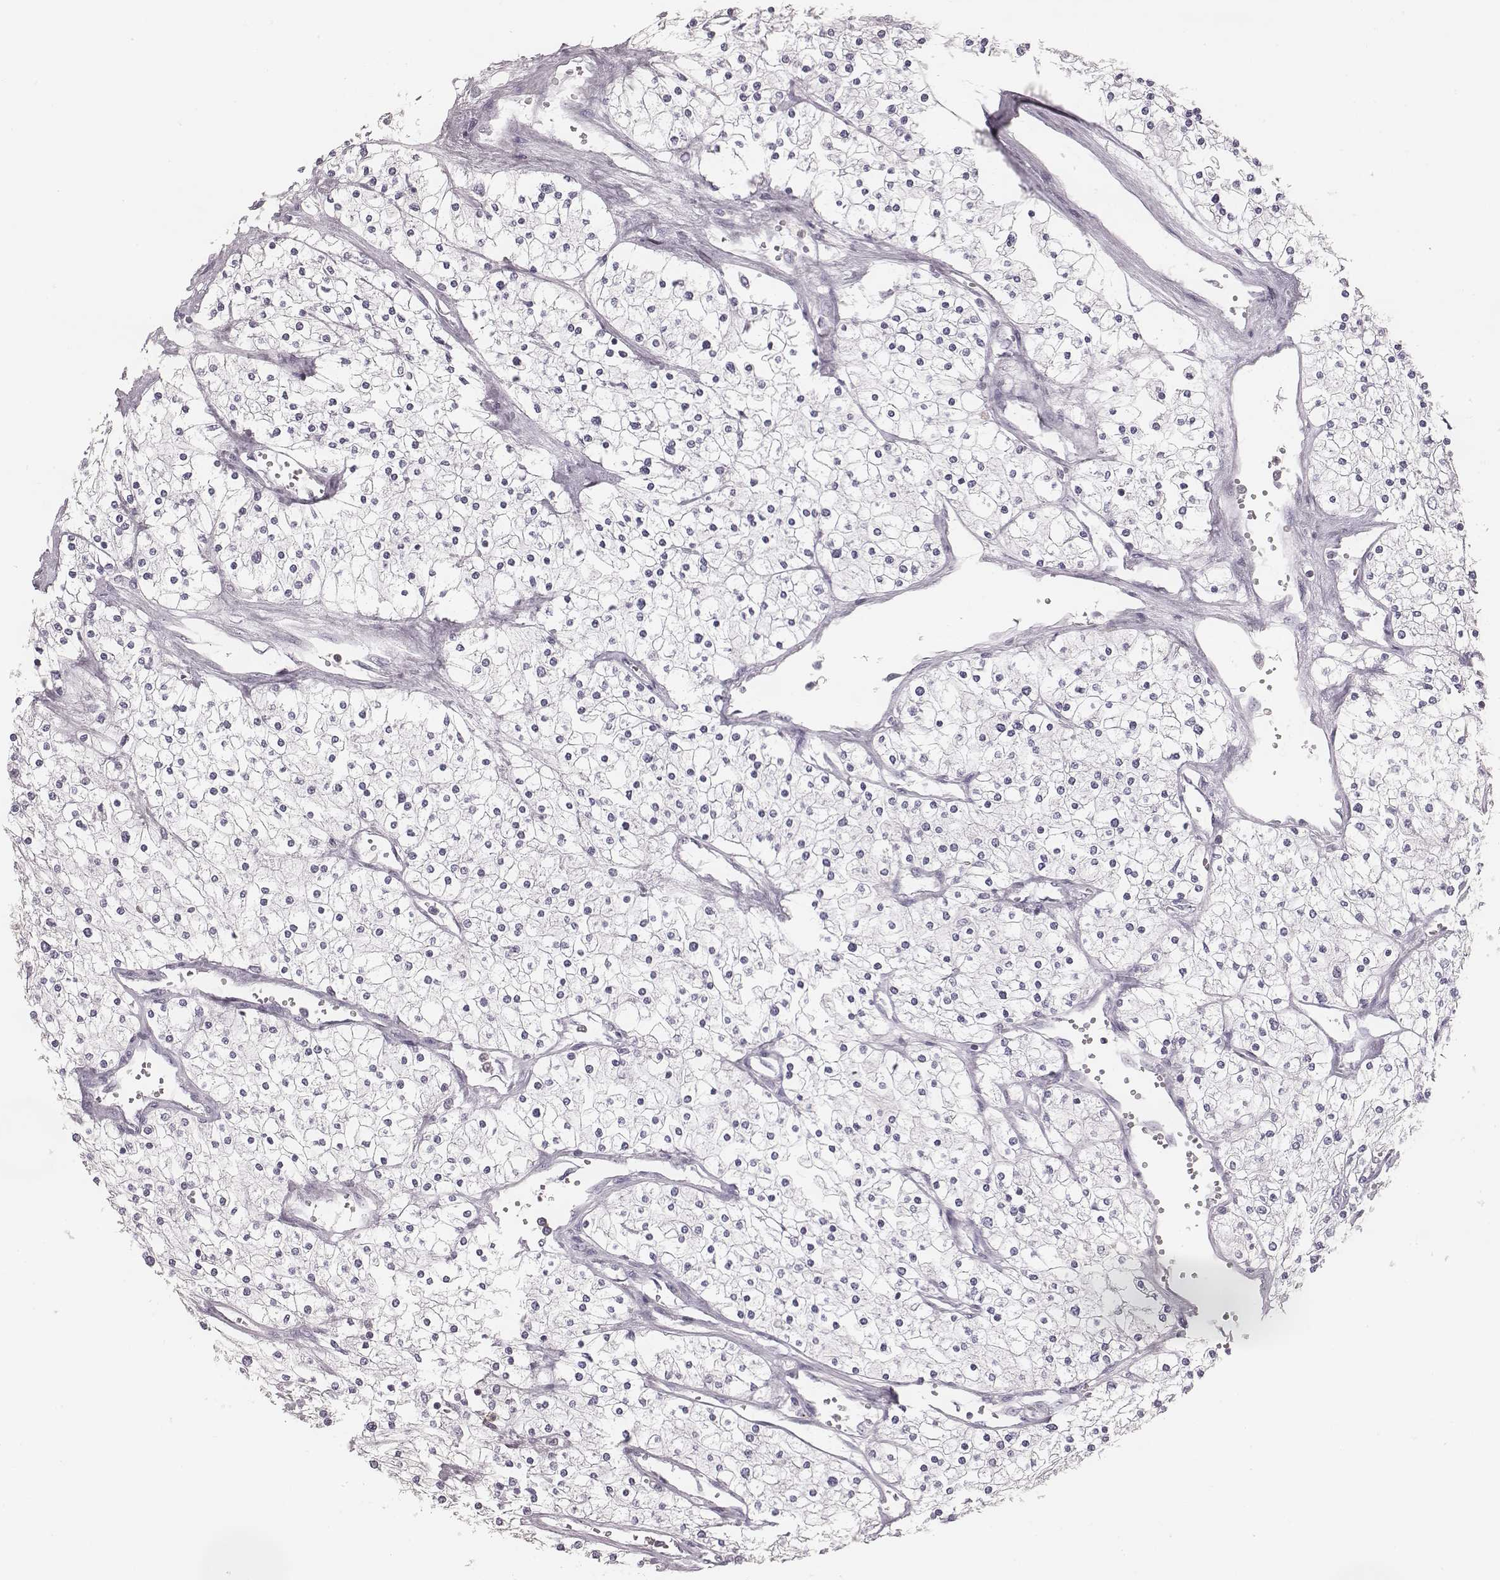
{"staining": {"intensity": "negative", "quantity": "none", "location": "none"}, "tissue": "renal cancer", "cell_type": "Tumor cells", "image_type": "cancer", "snomed": [{"axis": "morphology", "description": "Adenocarcinoma, NOS"}, {"axis": "topography", "description": "Kidney"}], "caption": "Image shows no significant protein expression in tumor cells of renal cancer (adenocarcinoma).", "gene": "ZNF365", "patient": {"sex": "male", "age": 80}}